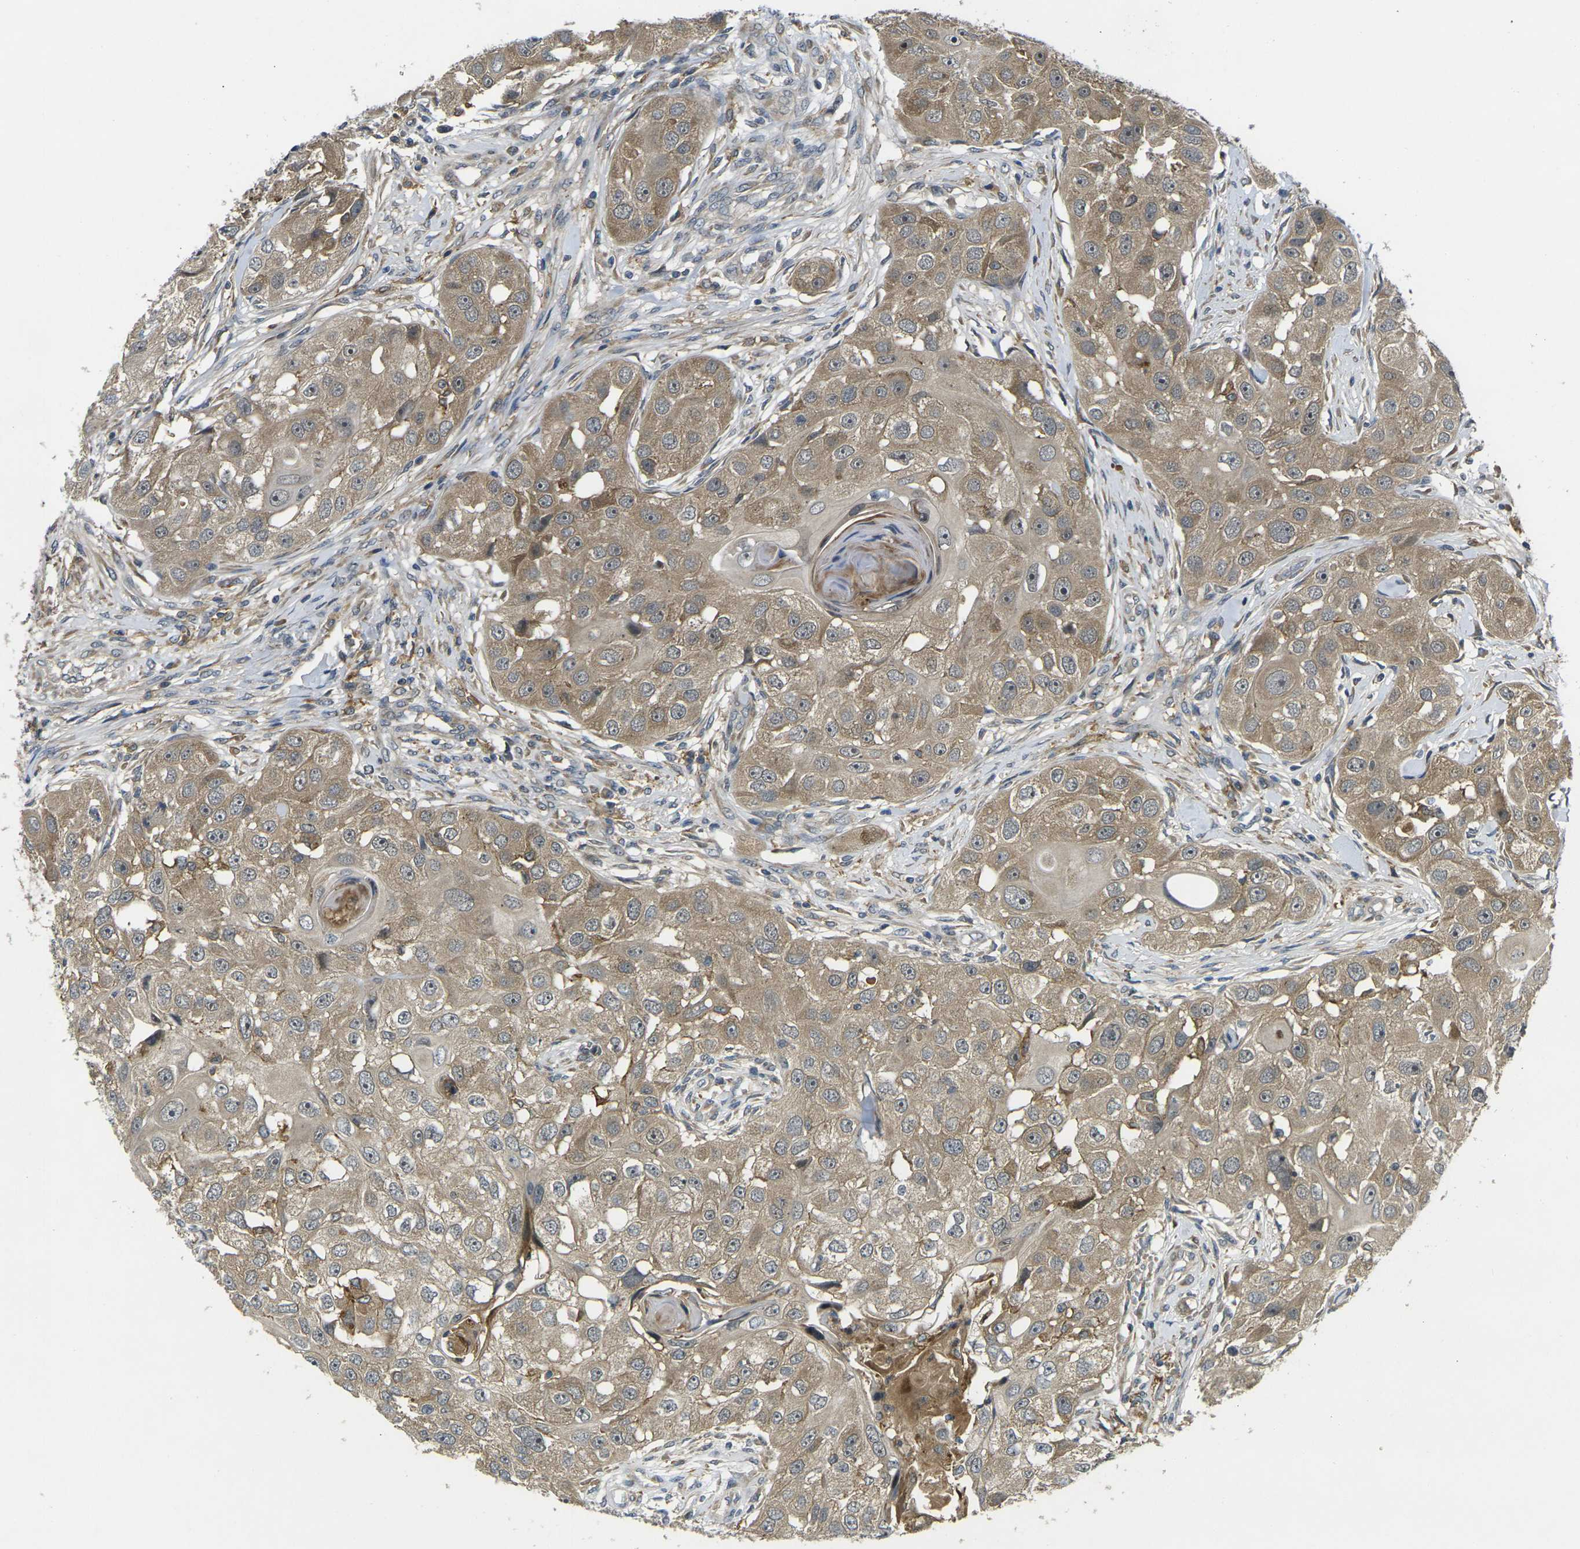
{"staining": {"intensity": "weak", "quantity": ">75%", "location": "cytoplasmic/membranous"}, "tissue": "head and neck cancer", "cell_type": "Tumor cells", "image_type": "cancer", "snomed": [{"axis": "morphology", "description": "Normal tissue, NOS"}, {"axis": "morphology", "description": "Squamous cell carcinoma, NOS"}, {"axis": "topography", "description": "Skeletal muscle"}, {"axis": "topography", "description": "Head-Neck"}], "caption": "Immunohistochemical staining of human squamous cell carcinoma (head and neck) demonstrates low levels of weak cytoplasmic/membranous expression in approximately >75% of tumor cells. The protein of interest is shown in brown color, while the nuclei are stained blue.", "gene": "PIGL", "patient": {"sex": "male", "age": 51}}